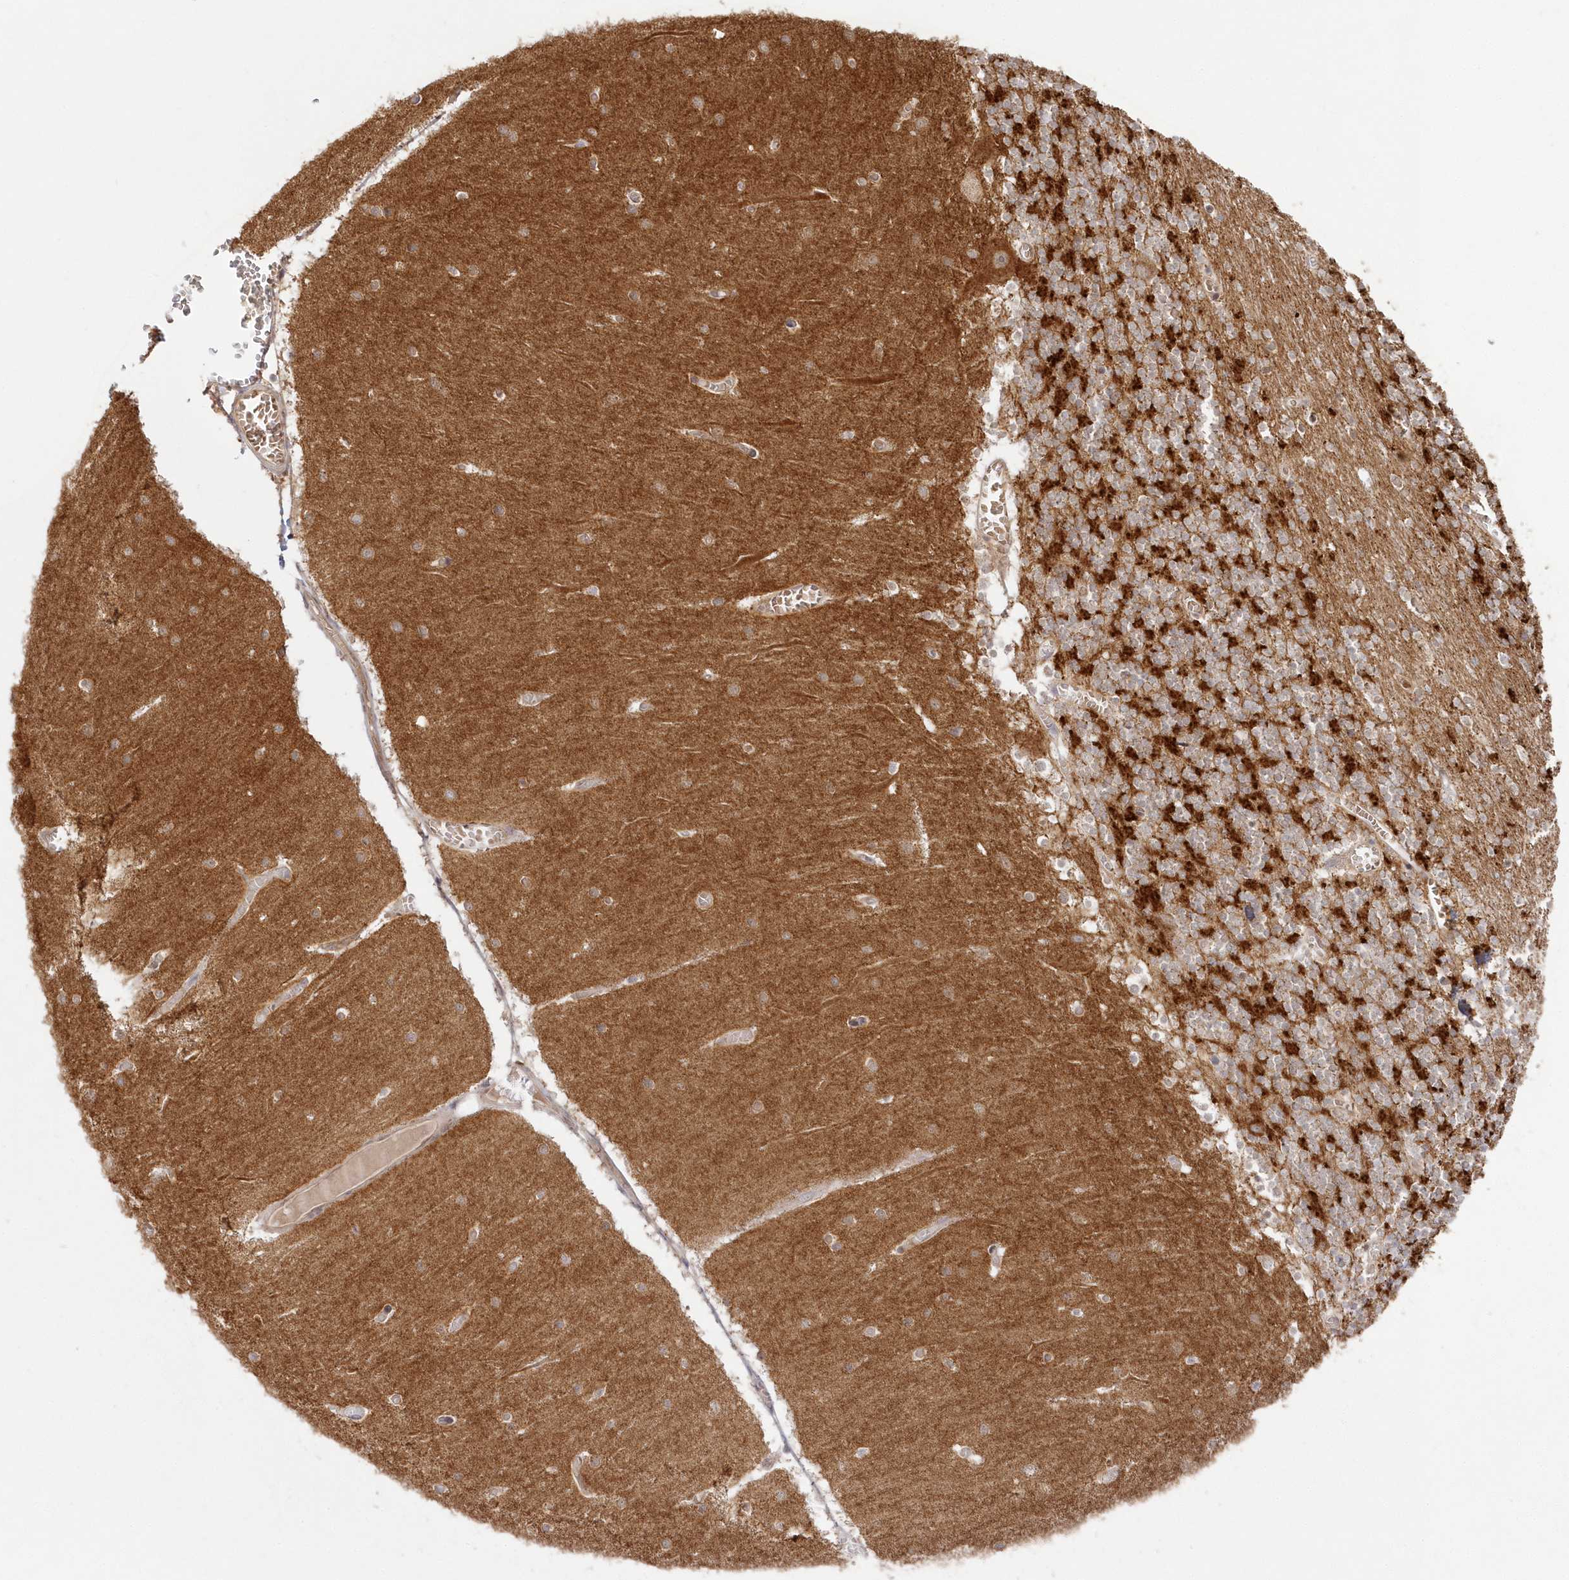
{"staining": {"intensity": "strong", "quantity": ">75%", "location": "cytoplasmic/membranous"}, "tissue": "cerebellum", "cell_type": "Cells in granular layer", "image_type": "normal", "snomed": [{"axis": "morphology", "description": "Normal tissue, NOS"}, {"axis": "topography", "description": "Cerebellum"}], "caption": "A brown stain labels strong cytoplasmic/membranous positivity of a protein in cells in granular layer of normal human cerebellum. (DAB IHC with brightfield microscopy, high magnification).", "gene": "GBE1", "patient": {"sex": "female", "age": 28}}